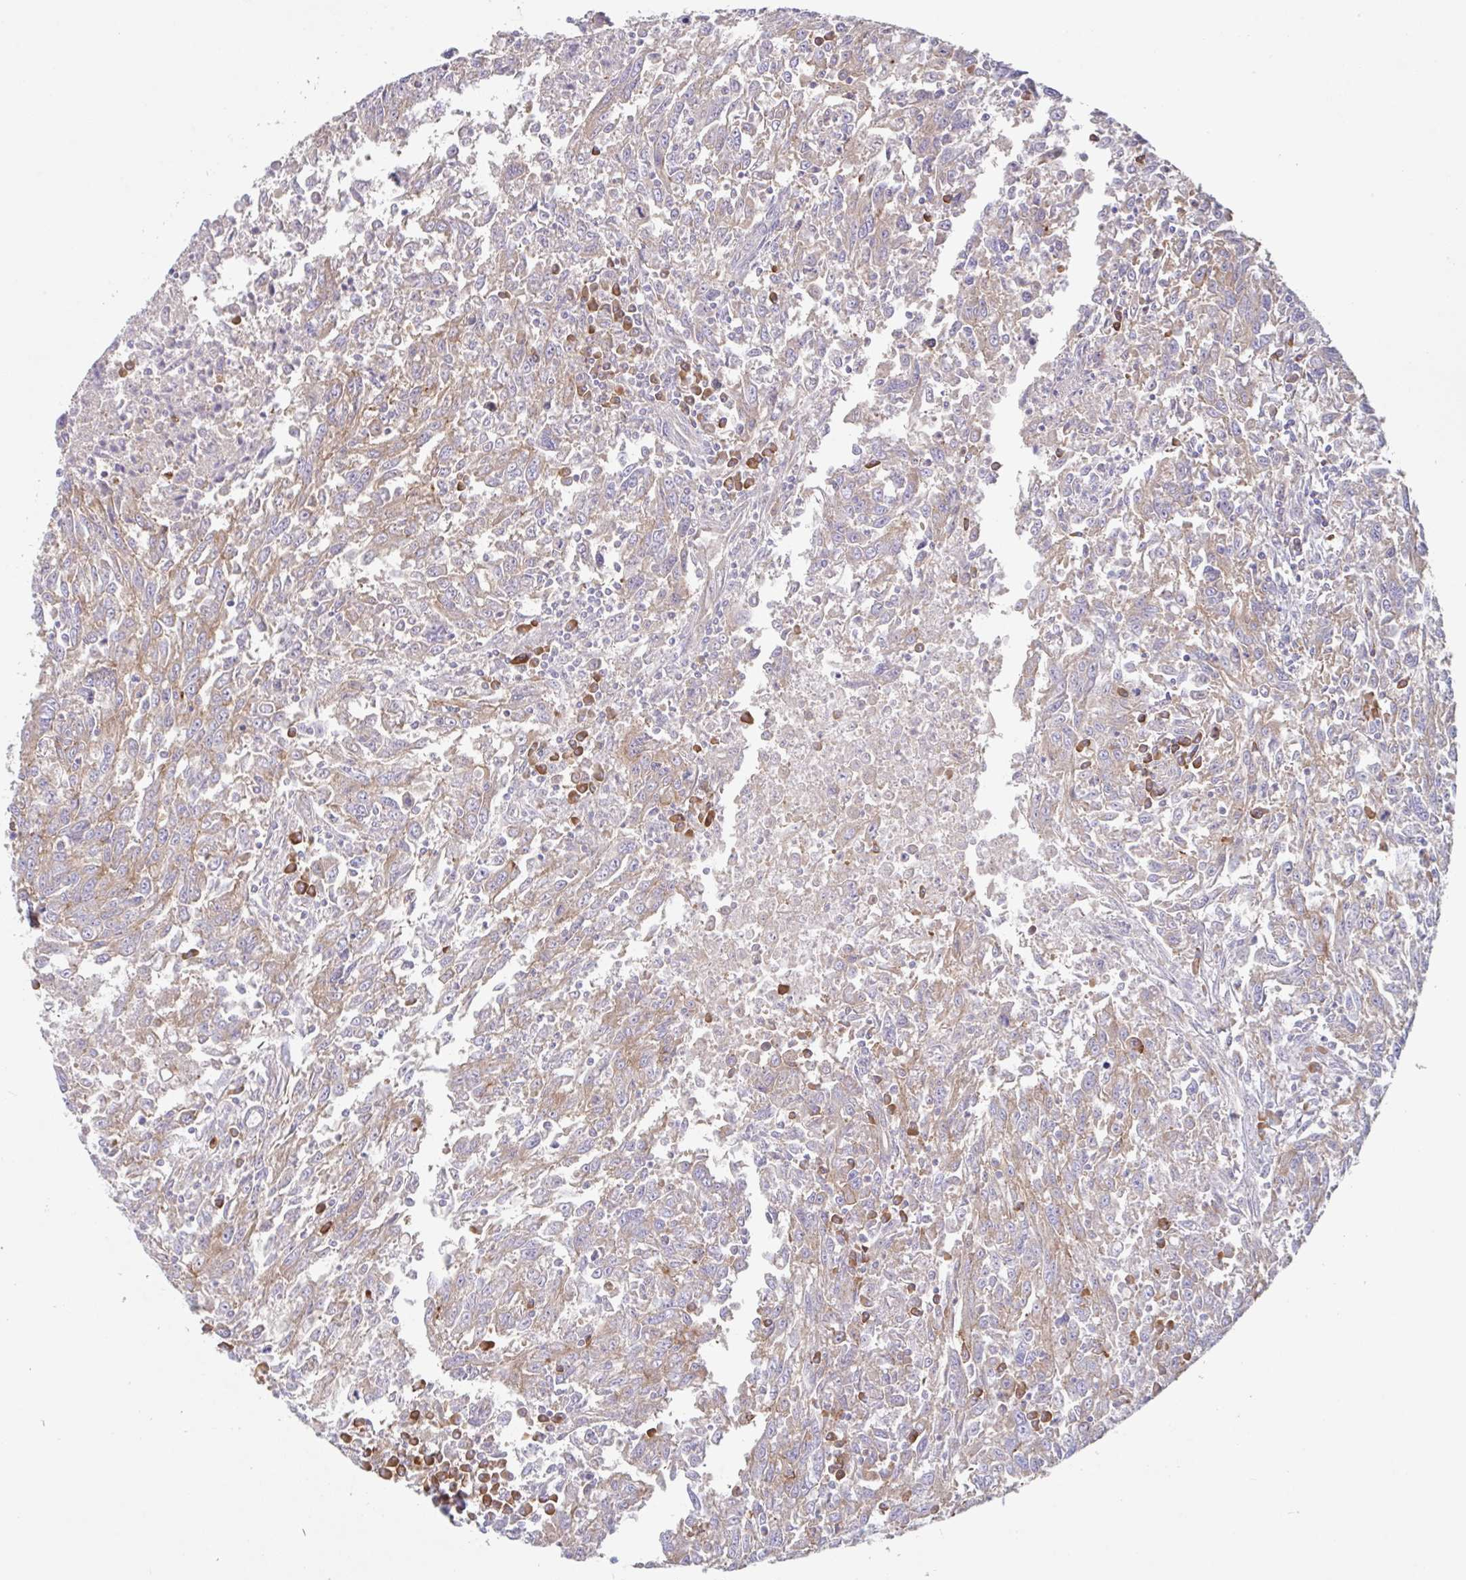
{"staining": {"intensity": "weak", "quantity": "25%-75%", "location": "cytoplasmic/membranous"}, "tissue": "breast cancer", "cell_type": "Tumor cells", "image_type": "cancer", "snomed": [{"axis": "morphology", "description": "Duct carcinoma"}, {"axis": "topography", "description": "Breast"}], "caption": "Breast invasive ductal carcinoma was stained to show a protein in brown. There is low levels of weak cytoplasmic/membranous expression in about 25%-75% of tumor cells. (IHC, brightfield microscopy, high magnification).", "gene": "YARS2", "patient": {"sex": "female", "age": 50}}